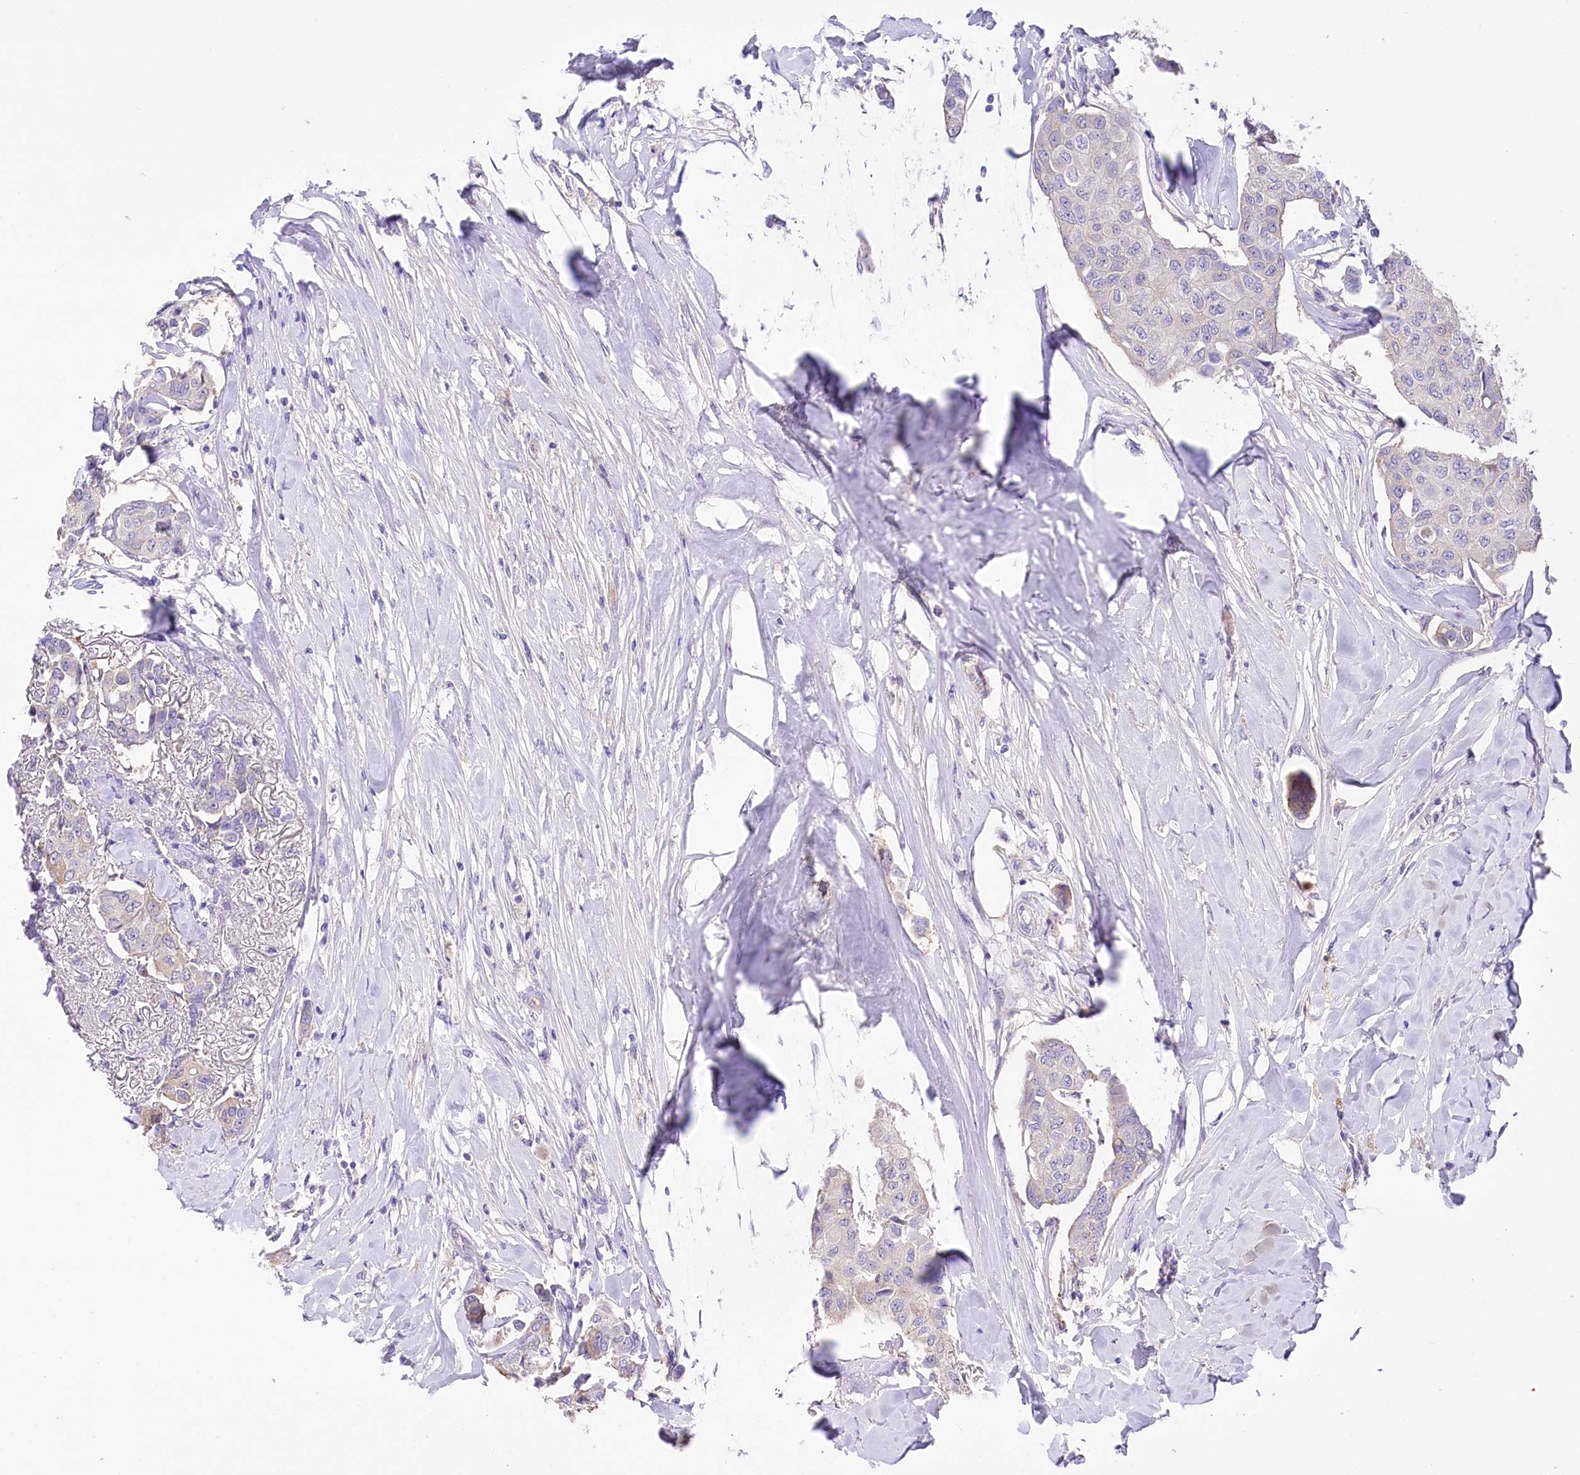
{"staining": {"intensity": "negative", "quantity": "none", "location": "none"}, "tissue": "breast cancer", "cell_type": "Tumor cells", "image_type": "cancer", "snomed": [{"axis": "morphology", "description": "Duct carcinoma"}, {"axis": "topography", "description": "Breast"}], "caption": "Immunohistochemistry micrograph of neoplastic tissue: human breast cancer (intraductal carcinoma) stained with DAB (3,3'-diaminobenzidine) reveals no significant protein staining in tumor cells. The staining is performed using DAB brown chromogen with nuclei counter-stained in using hematoxylin.", "gene": "CEP164", "patient": {"sex": "female", "age": 80}}